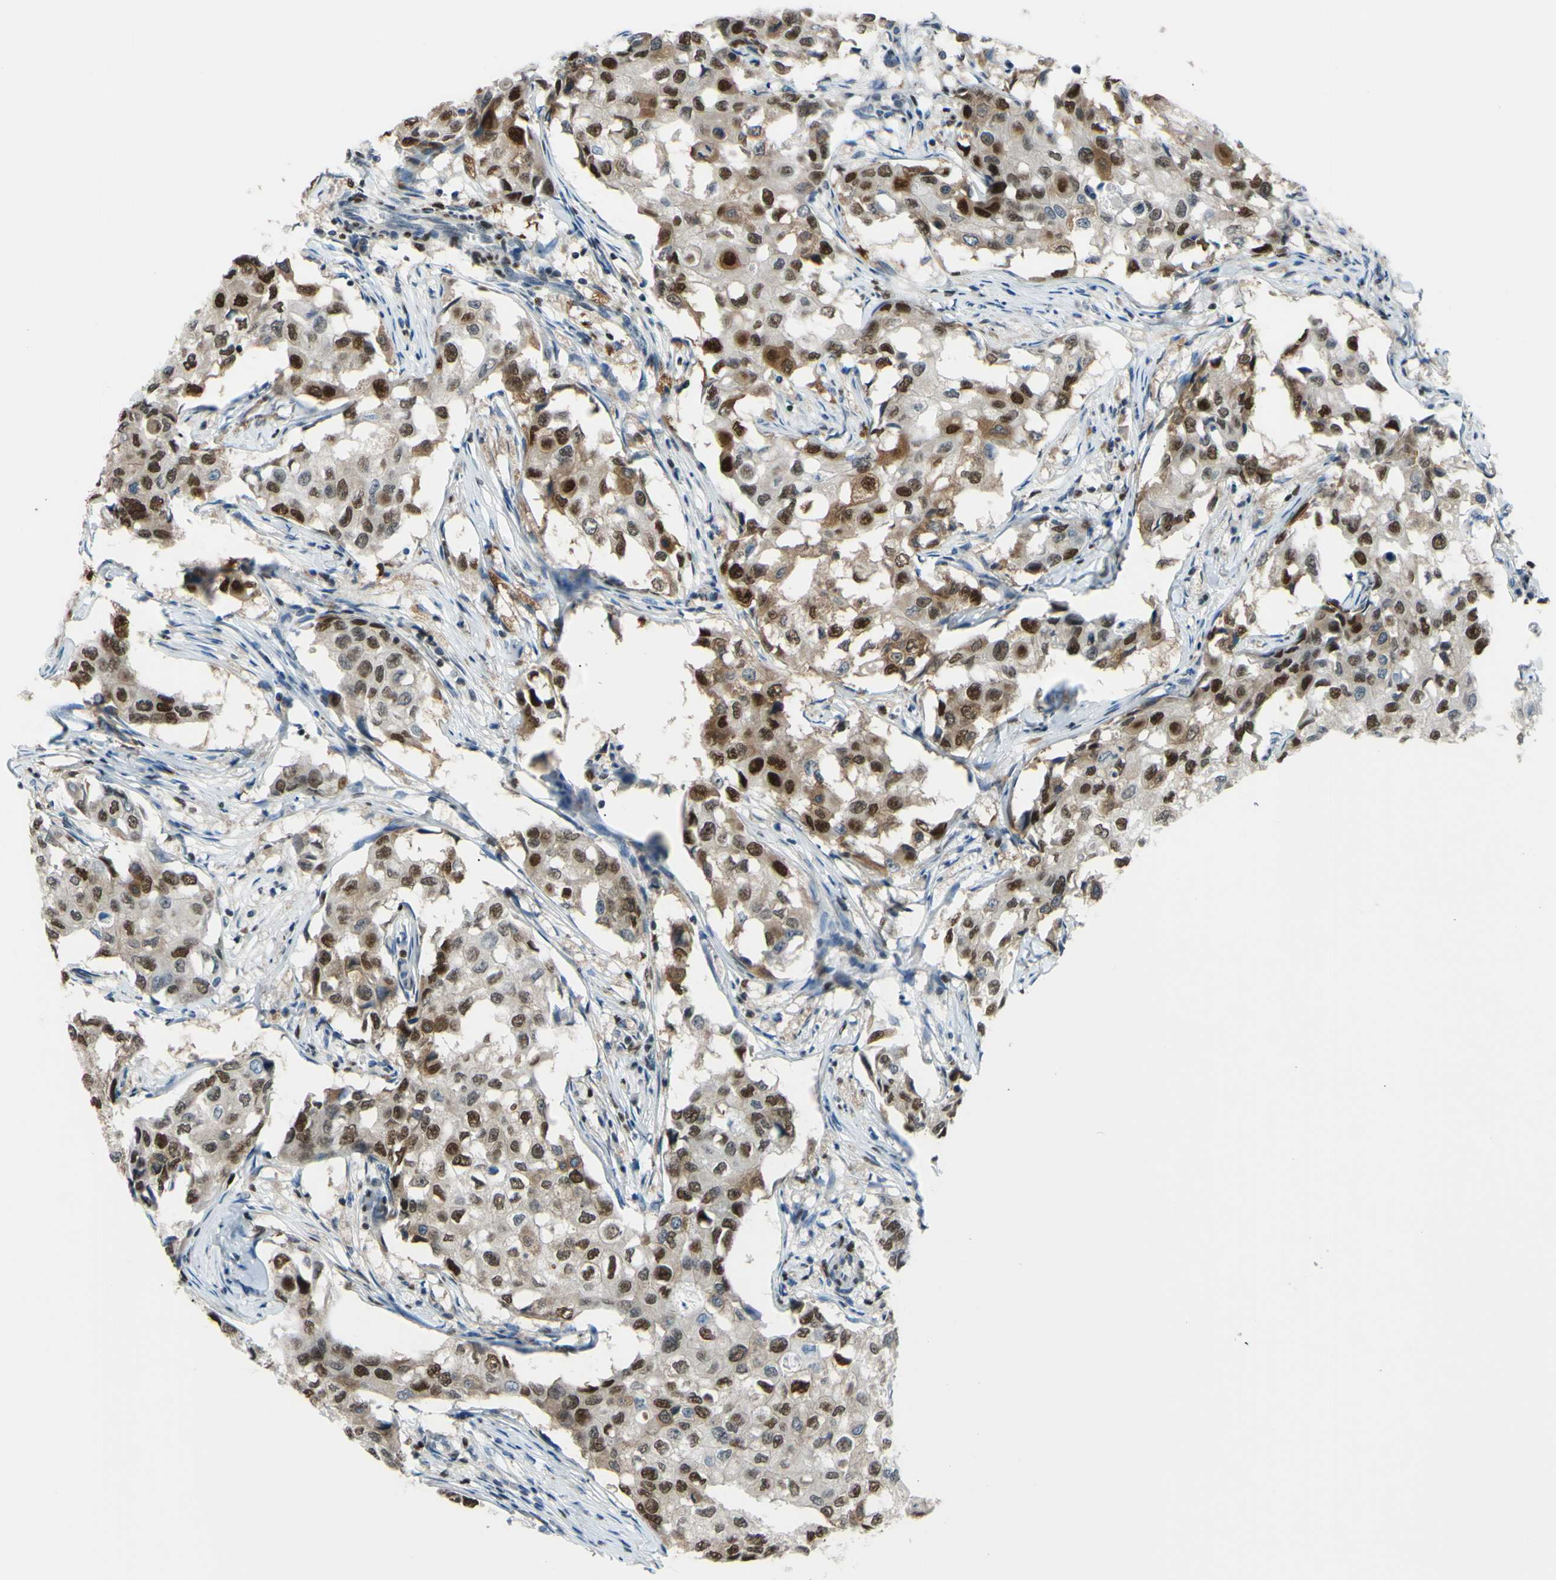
{"staining": {"intensity": "strong", "quantity": ">75%", "location": "cytoplasmic/membranous,nuclear"}, "tissue": "breast cancer", "cell_type": "Tumor cells", "image_type": "cancer", "snomed": [{"axis": "morphology", "description": "Duct carcinoma"}, {"axis": "topography", "description": "Breast"}], "caption": "Breast cancer stained with immunohistochemistry (IHC) exhibits strong cytoplasmic/membranous and nuclear positivity in about >75% of tumor cells. The protein of interest is shown in brown color, while the nuclei are stained blue.", "gene": "FKBP5", "patient": {"sex": "female", "age": 27}}